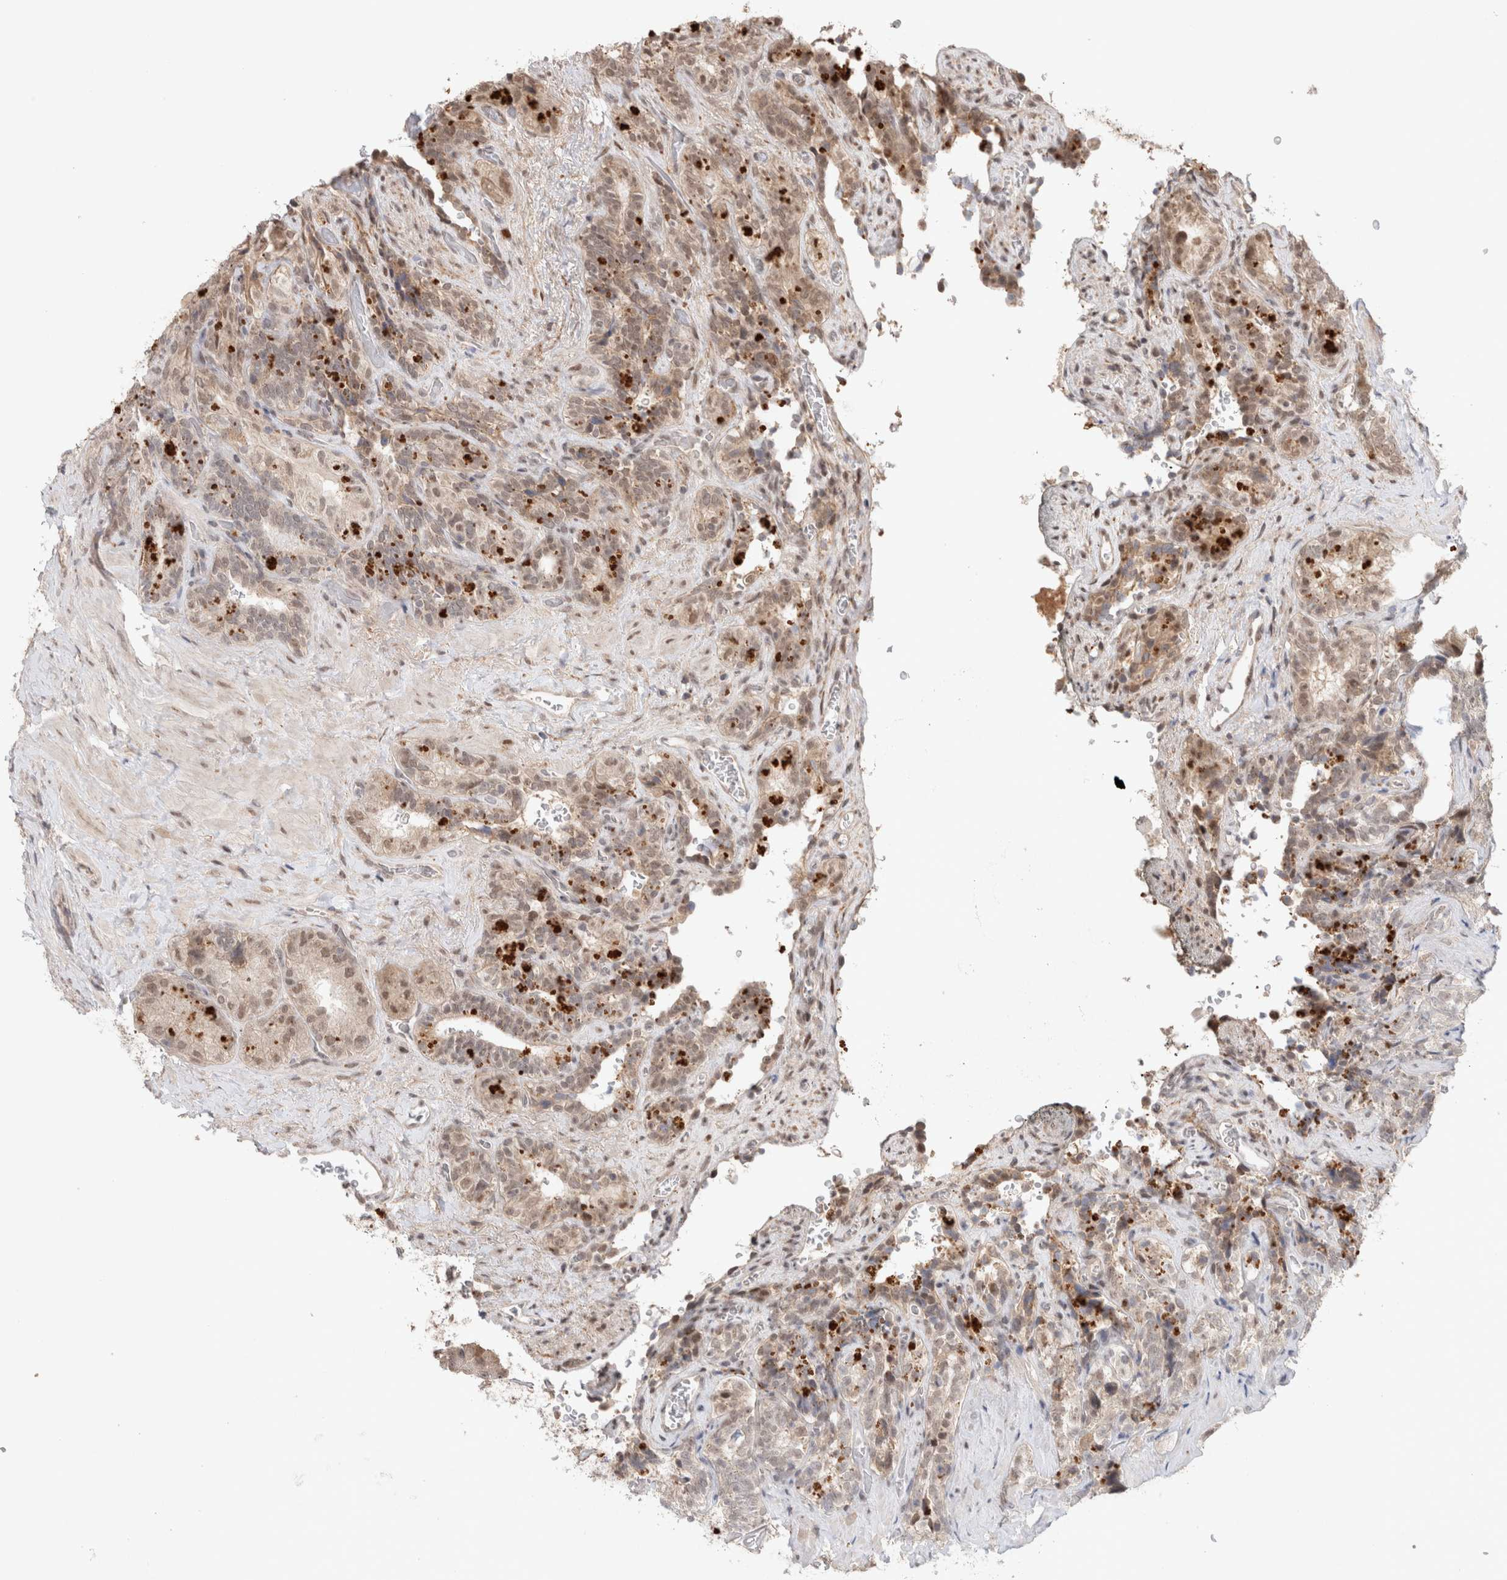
{"staining": {"intensity": "weak", "quantity": "25%-75%", "location": "cytoplasmic/membranous"}, "tissue": "seminal vesicle", "cell_type": "Glandular cells", "image_type": "normal", "snomed": [{"axis": "morphology", "description": "Normal tissue, NOS"}, {"axis": "topography", "description": "Prostate"}, {"axis": "topography", "description": "Seminal veicle"}], "caption": "This histopathology image demonstrates benign seminal vesicle stained with immunohistochemistry to label a protein in brown. The cytoplasmic/membranous of glandular cells show weak positivity for the protein. Nuclei are counter-stained blue.", "gene": "SYDE2", "patient": {"sex": "male", "age": 67}}